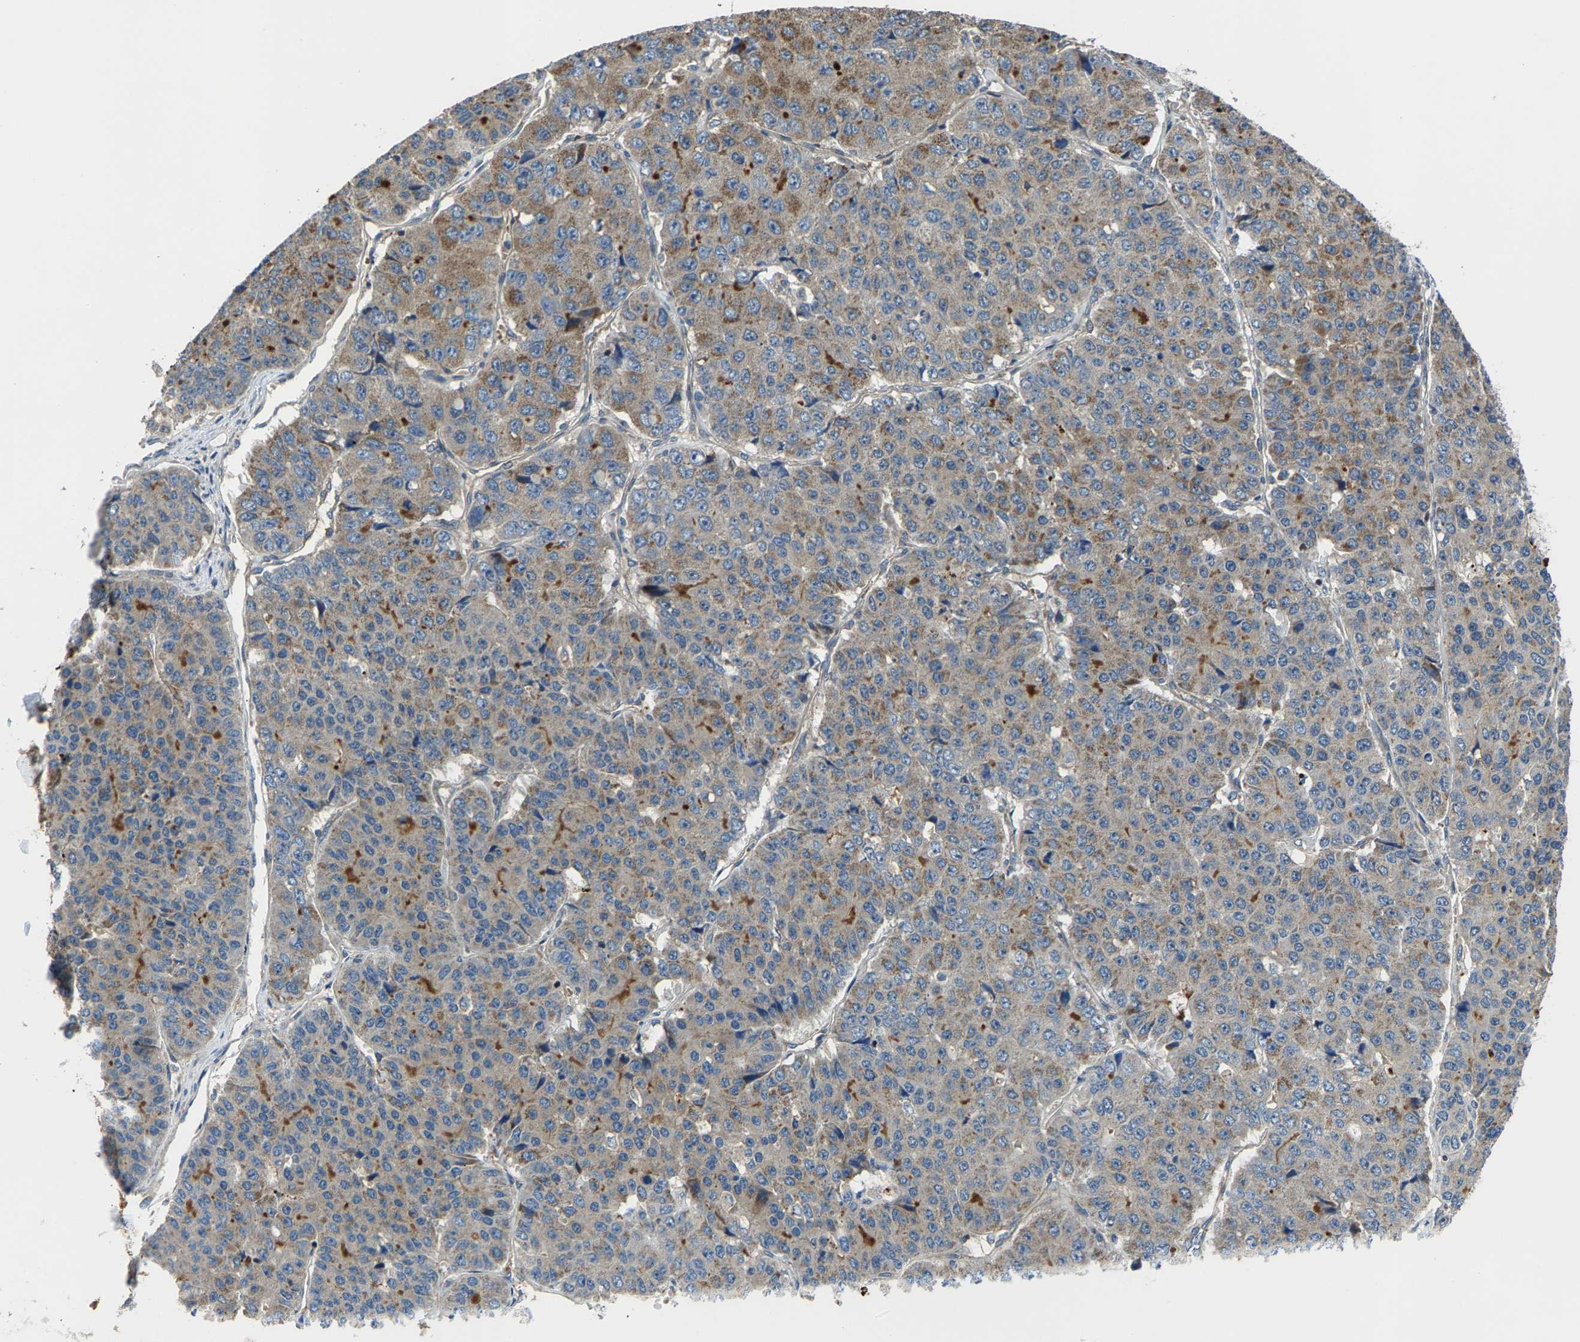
{"staining": {"intensity": "weak", "quantity": "25%-75%", "location": "cytoplasmic/membranous"}, "tissue": "pancreatic cancer", "cell_type": "Tumor cells", "image_type": "cancer", "snomed": [{"axis": "morphology", "description": "Adenocarcinoma, NOS"}, {"axis": "topography", "description": "Pancreas"}], "caption": "Immunohistochemical staining of human pancreatic cancer exhibits low levels of weak cytoplasmic/membranous protein staining in about 25%-75% of tumor cells. The protein of interest is shown in brown color, while the nuclei are stained blue.", "gene": "AGBL3", "patient": {"sex": "male", "age": 50}}